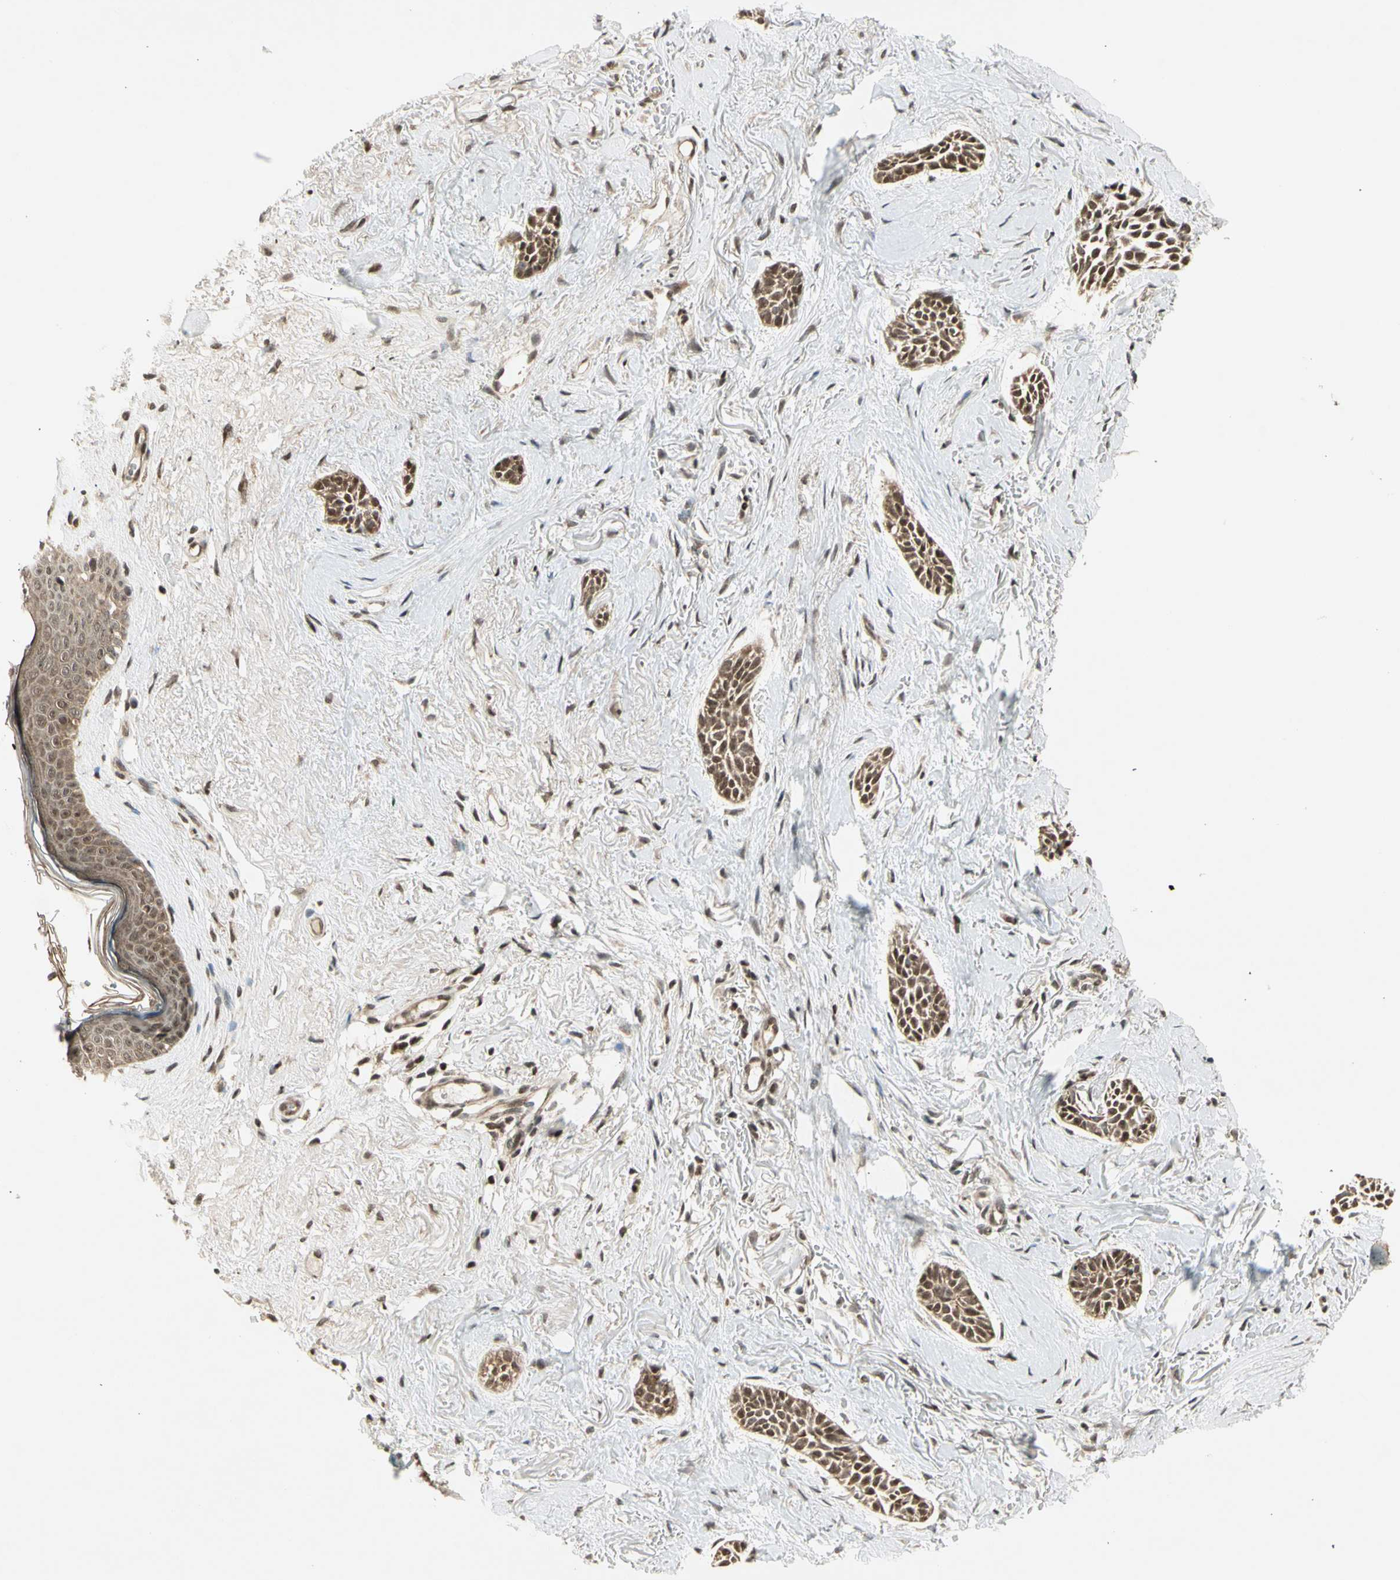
{"staining": {"intensity": "moderate", "quantity": ">75%", "location": "cytoplasmic/membranous,nuclear"}, "tissue": "skin cancer", "cell_type": "Tumor cells", "image_type": "cancer", "snomed": [{"axis": "morphology", "description": "Normal tissue, NOS"}, {"axis": "morphology", "description": "Basal cell carcinoma"}, {"axis": "topography", "description": "Skin"}], "caption": "A brown stain shows moderate cytoplasmic/membranous and nuclear positivity of a protein in human basal cell carcinoma (skin) tumor cells.", "gene": "SMN2", "patient": {"sex": "female", "age": 84}}